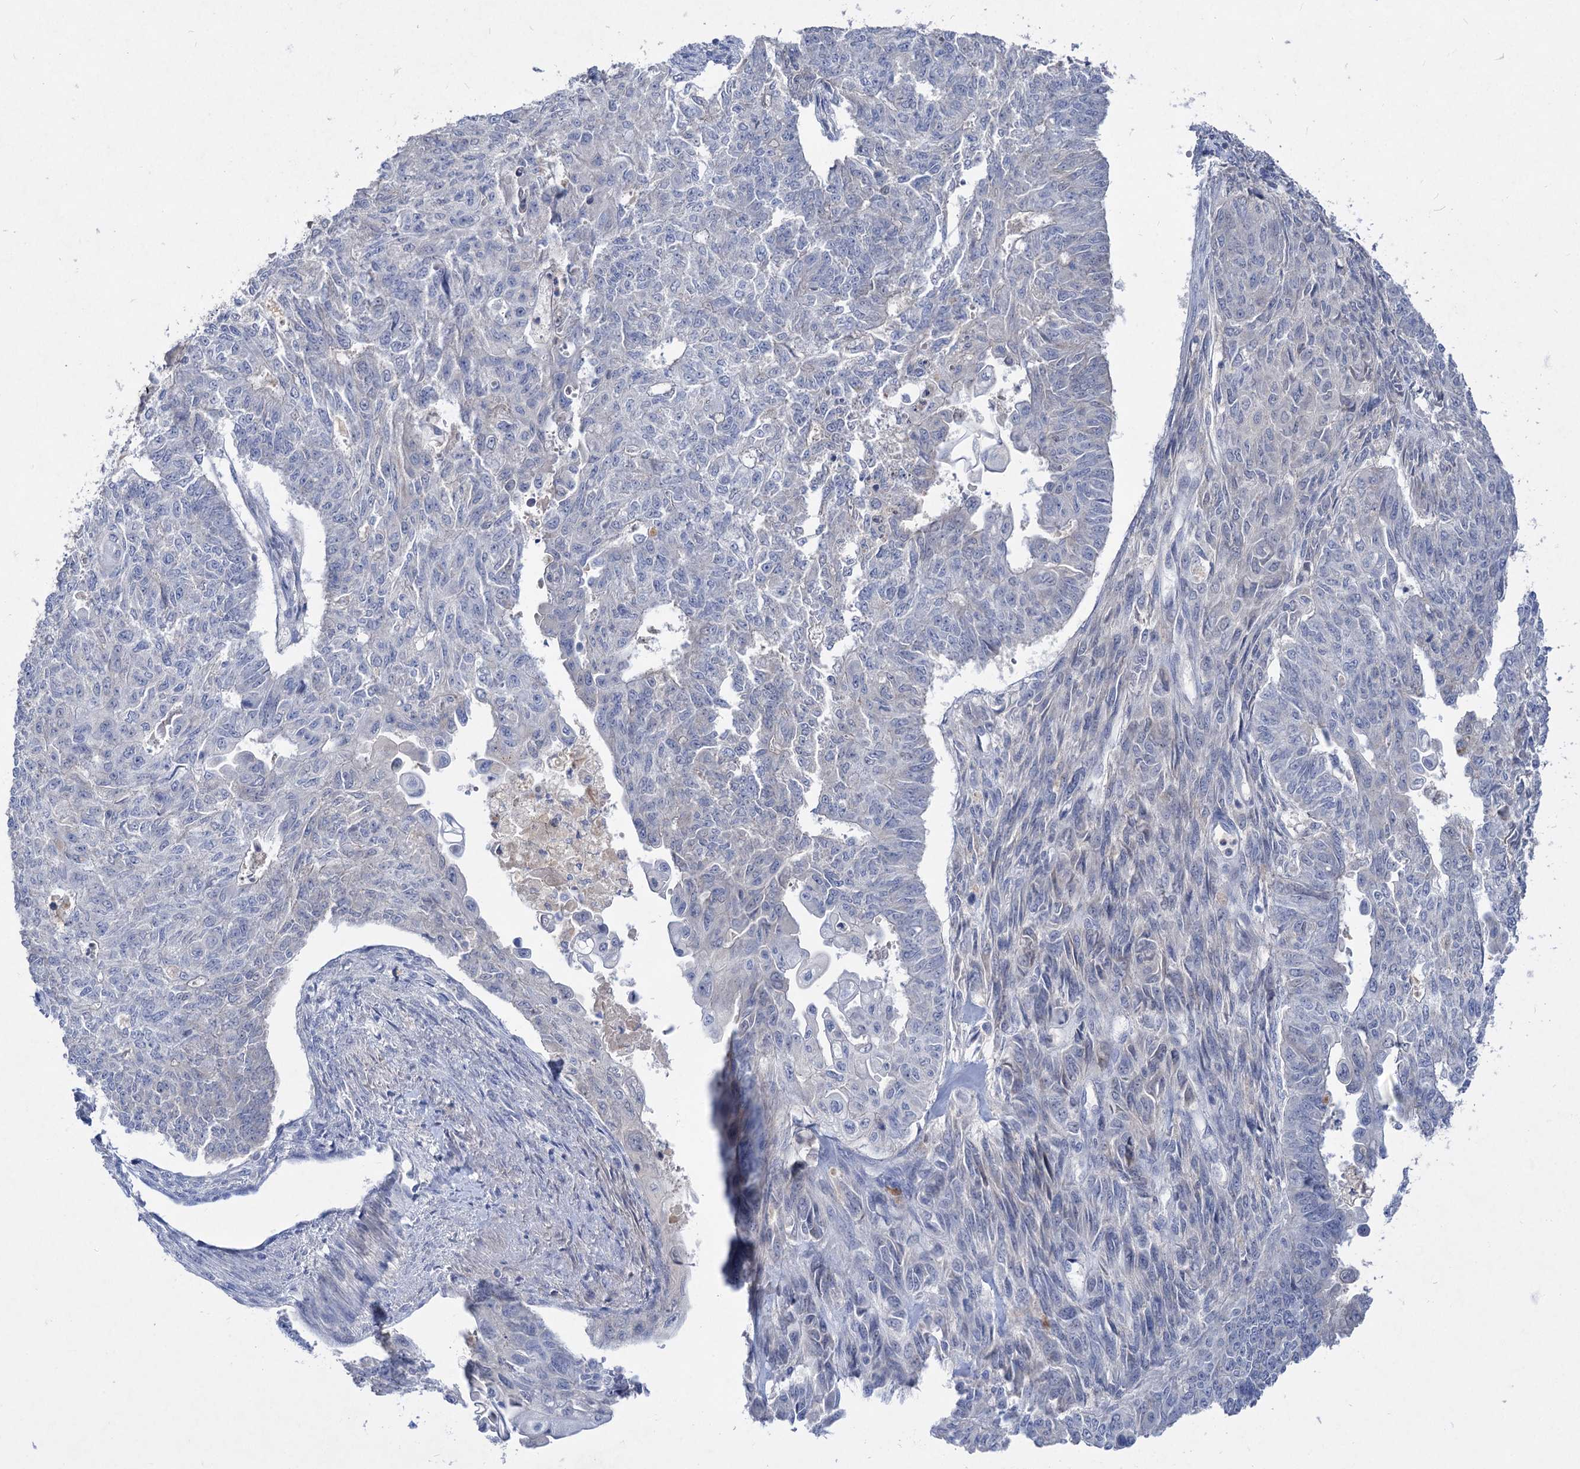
{"staining": {"intensity": "negative", "quantity": "none", "location": "none"}, "tissue": "endometrial cancer", "cell_type": "Tumor cells", "image_type": "cancer", "snomed": [{"axis": "morphology", "description": "Adenocarcinoma, NOS"}, {"axis": "topography", "description": "Endometrium"}], "caption": "This image is of adenocarcinoma (endometrial) stained with IHC to label a protein in brown with the nuclei are counter-stained blue. There is no staining in tumor cells. The staining was performed using DAB to visualize the protein expression in brown, while the nuclei were stained in blue with hematoxylin (Magnification: 20x).", "gene": "ATP4A", "patient": {"sex": "female", "age": 32}}